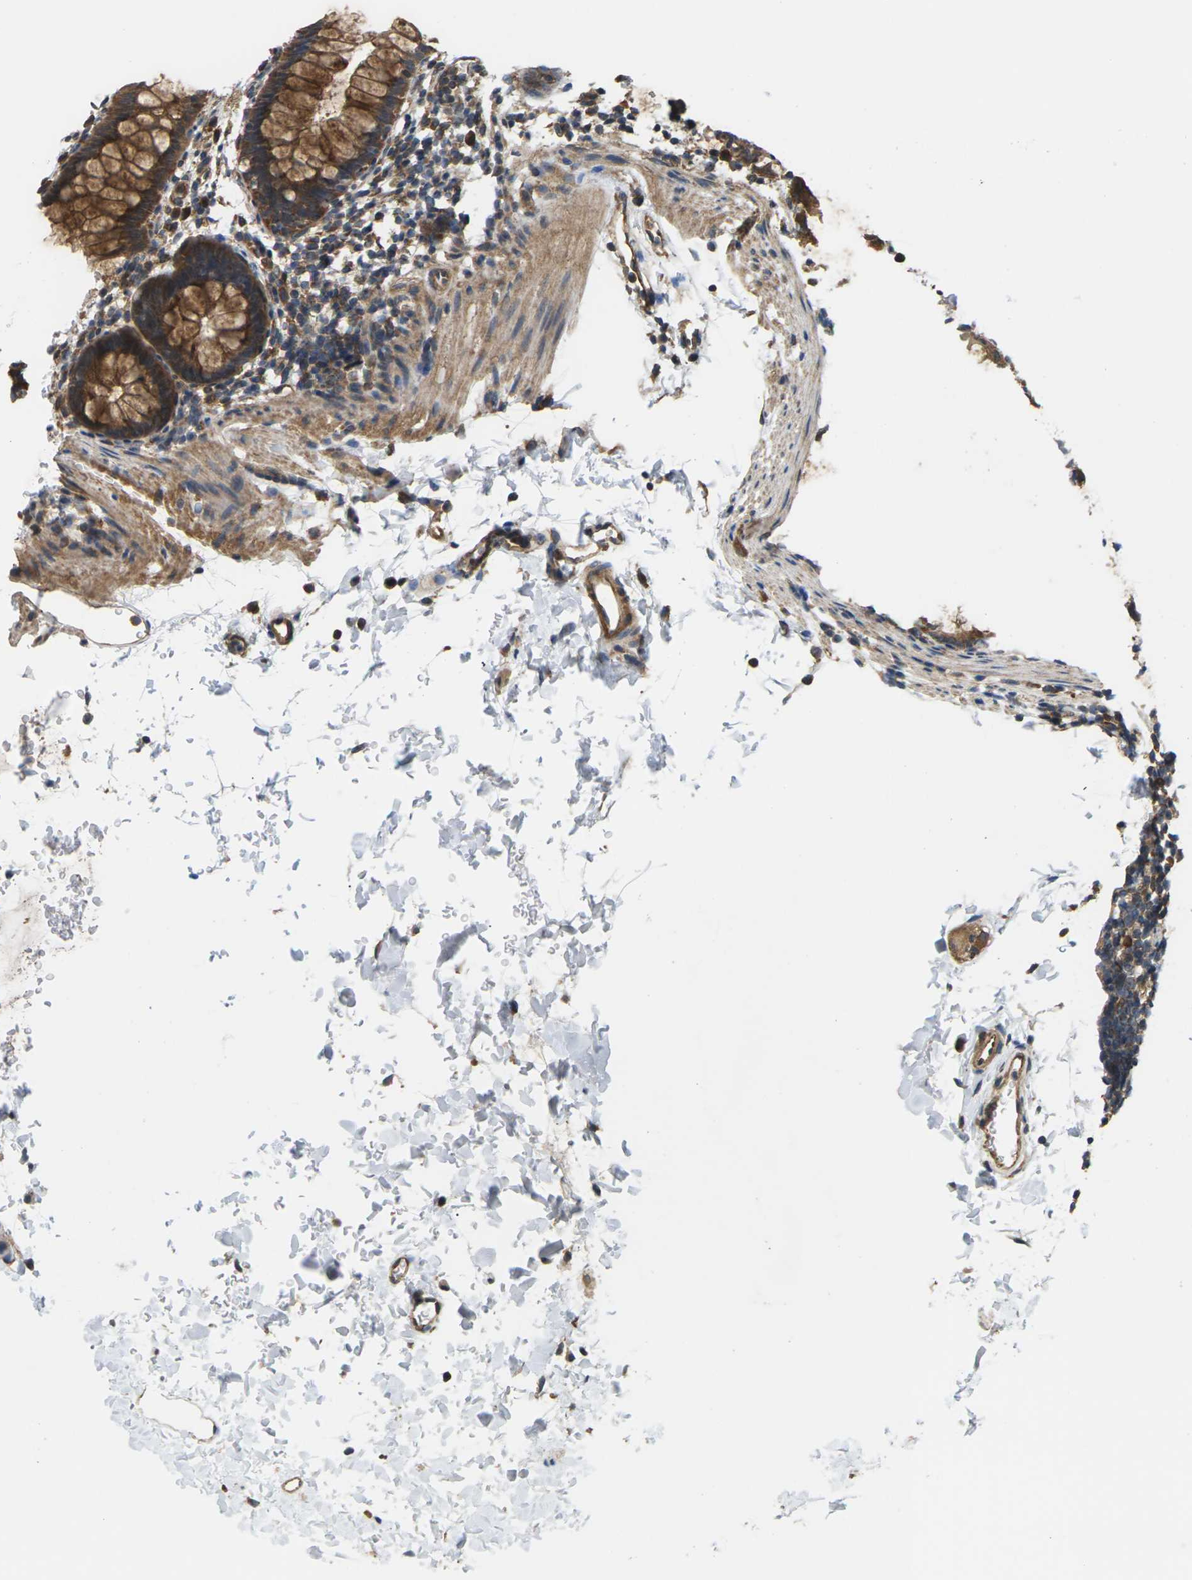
{"staining": {"intensity": "moderate", "quantity": ">75%", "location": "cytoplasmic/membranous"}, "tissue": "rectum", "cell_type": "Glandular cells", "image_type": "normal", "snomed": [{"axis": "morphology", "description": "Normal tissue, NOS"}, {"axis": "topography", "description": "Rectum"}], "caption": "Protein analysis of normal rectum demonstrates moderate cytoplasmic/membranous expression in approximately >75% of glandular cells.", "gene": "NRAS", "patient": {"sex": "female", "age": 24}}